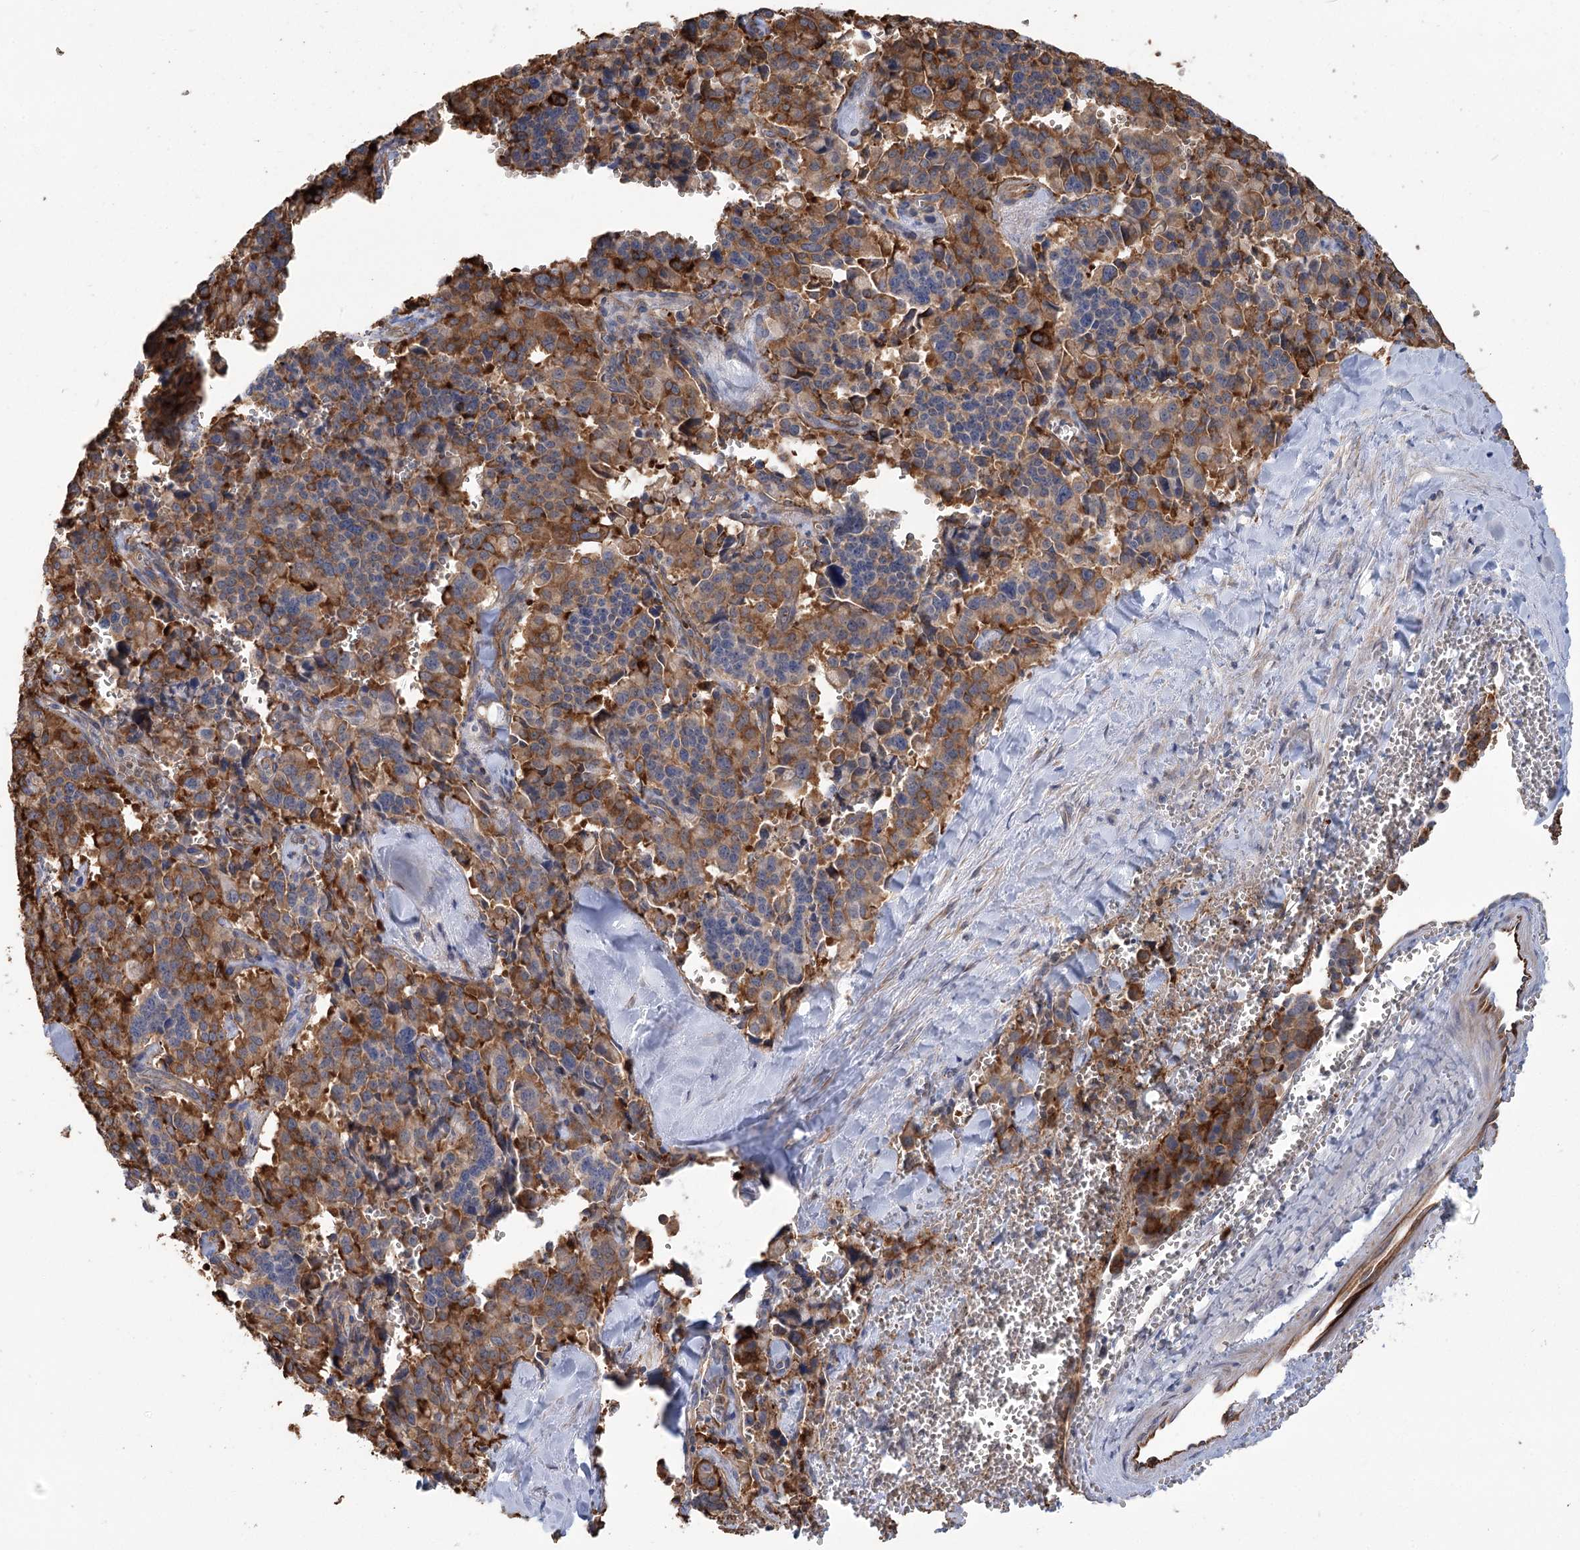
{"staining": {"intensity": "moderate", "quantity": ">75%", "location": "cytoplasmic/membranous"}, "tissue": "pancreatic cancer", "cell_type": "Tumor cells", "image_type": "cancer", "snomed": [{"axis": "morphology", "description": "Adenocarcinoma, NOS"}, {"axis": "topography", "description": "Pancreas"}], "caption": "This photomicrograph shows pancreatic cancer stained with immunohistochemistry to label a protein in brown. The cytoplasmic/membranous of tumor cells show moderate positivity for the protein. Nuclei are counter-stained blue.", "gene": "THAP6", "patient": {"sex": "male", "age": 65}}